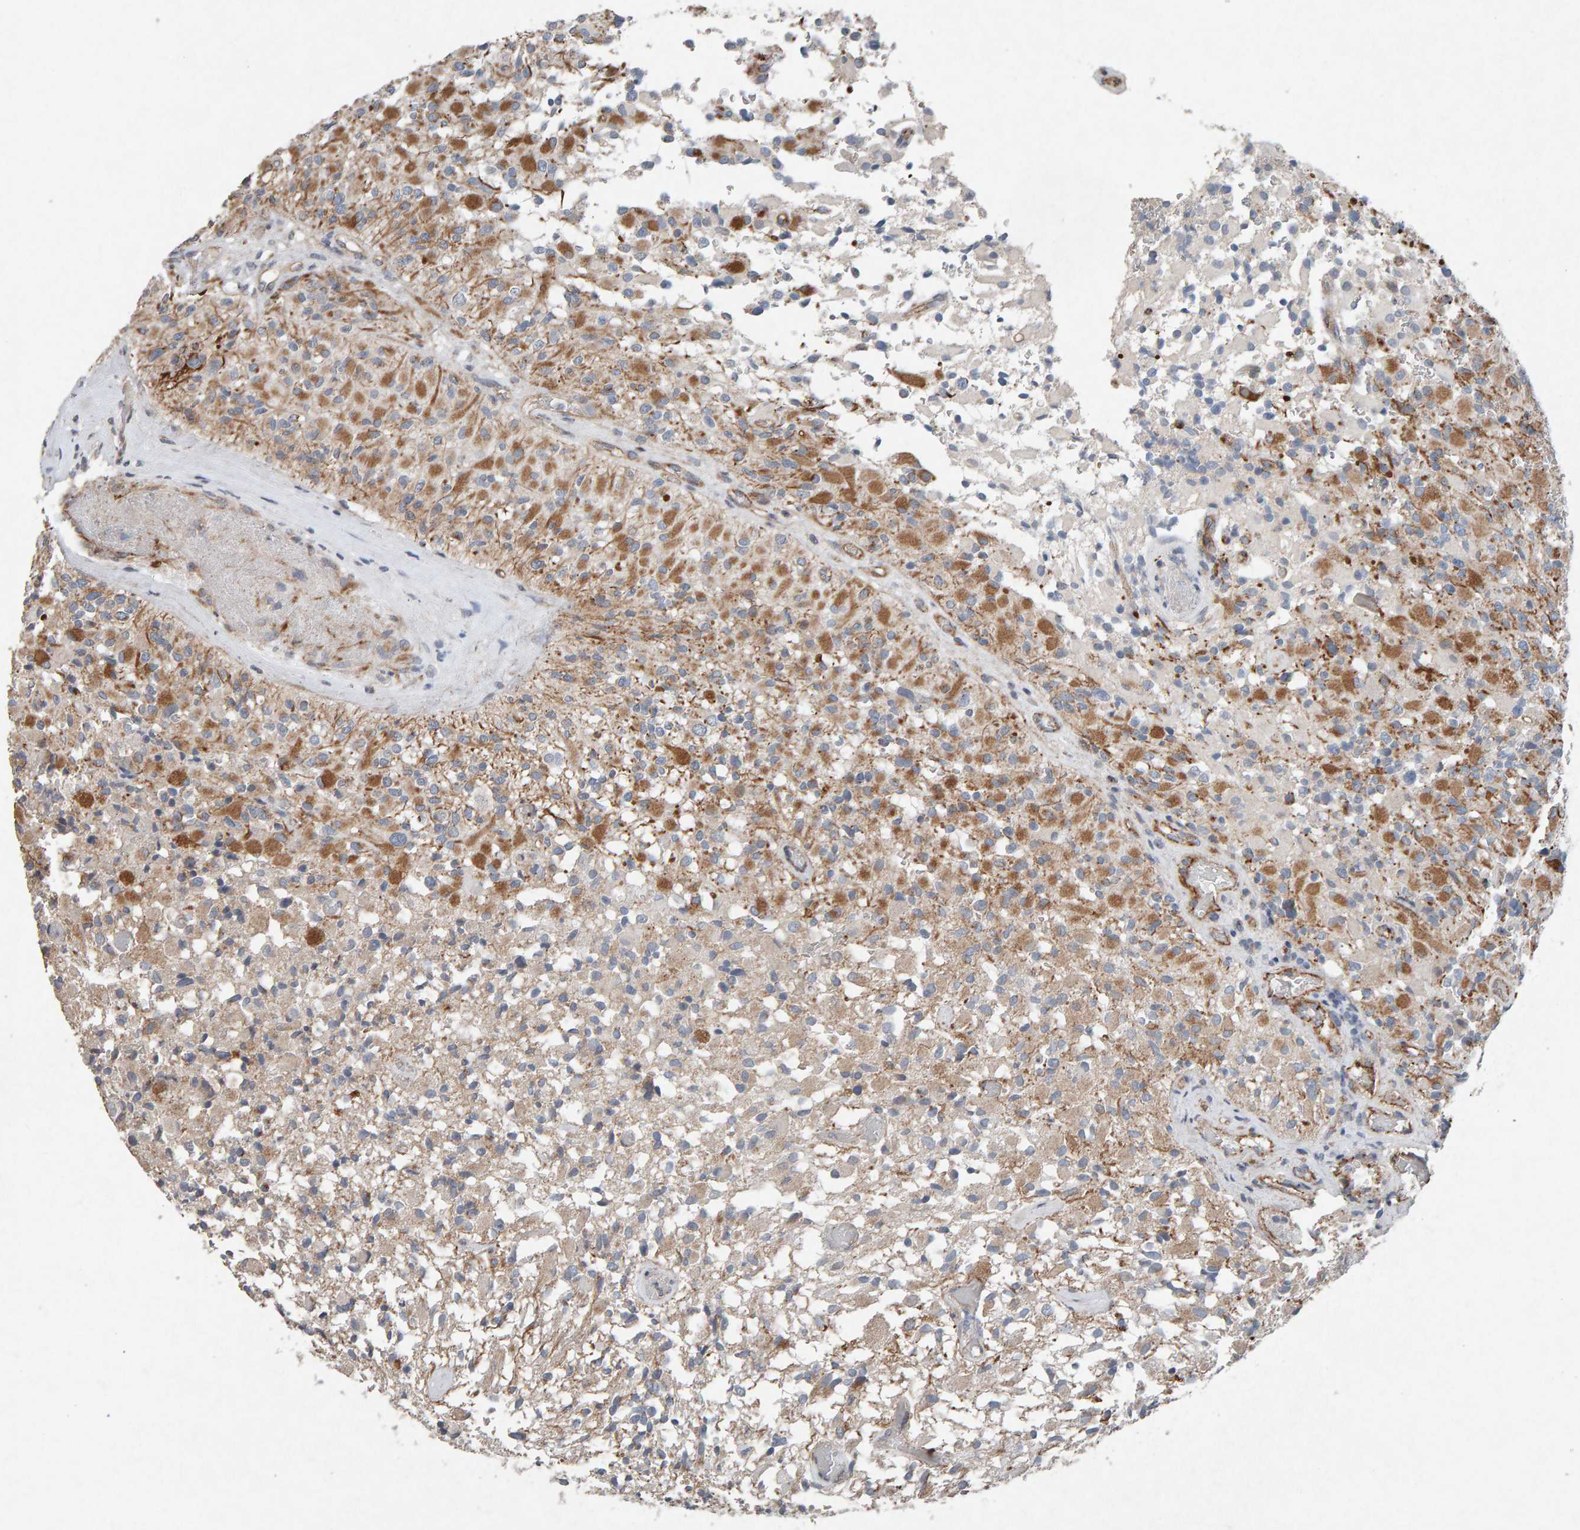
{"staining": {"intensity": "moderate", "quantity": ">75%", "location": "cytoplasmic/membranous"}, "tissue": "glioma", "cell_type": "Tumor cells", "image_type": "cancer", "snomed": [{"axis": "morphology", "description": "Glioma, malignant, High grade"}, {"axis": "topography", "description": "Brain"}], "caption": "The micrograph demonstrates a brown stain indicating the presence of a protein in the cytoplasmic/membranous of tumor cells in glioma. Immunohistochemistry (ihc) stains the protein in brown and the nuclei are stained blue.", "gene": "PTPRM", "patient": {"sex": "male", "age": 71}}